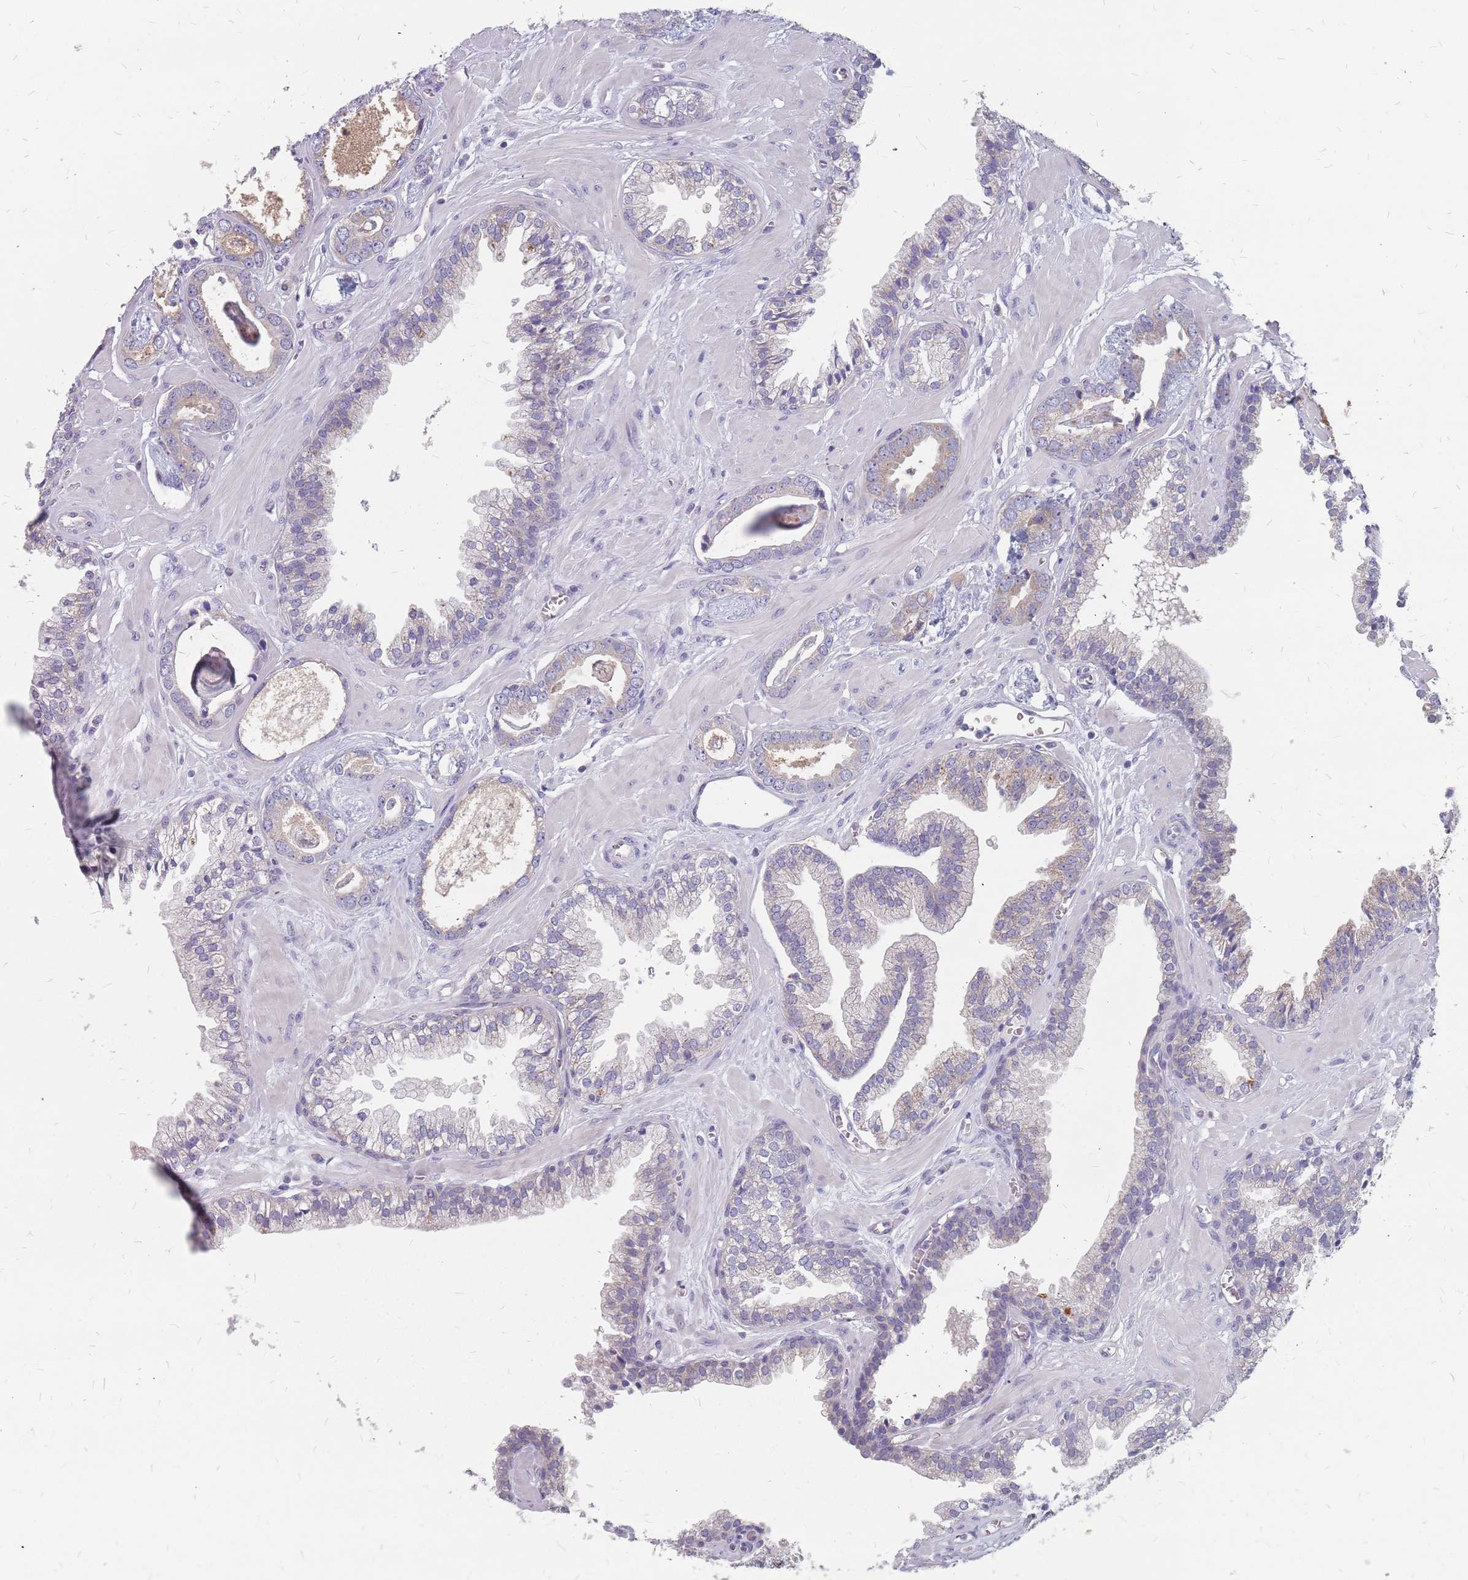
{"staining": {"intensity": "negative", "quantity": "none", "location": "none"}, "tissue": "prostate cancer", "cell_type": "Tumor cells", "image_type": "cancer", "snomed": [{"axis": "morphology", "description": "Adenocarcinoma, Low grade"}, {"axis": "topography", "description": "Prostate"}], "caption": "There is no significant positivity in tumor cells of prostate cancer (adenocarcinoma (low-grade)).", "gene": "CMTR2", "patient": {"sex": "male", "age": 60}}